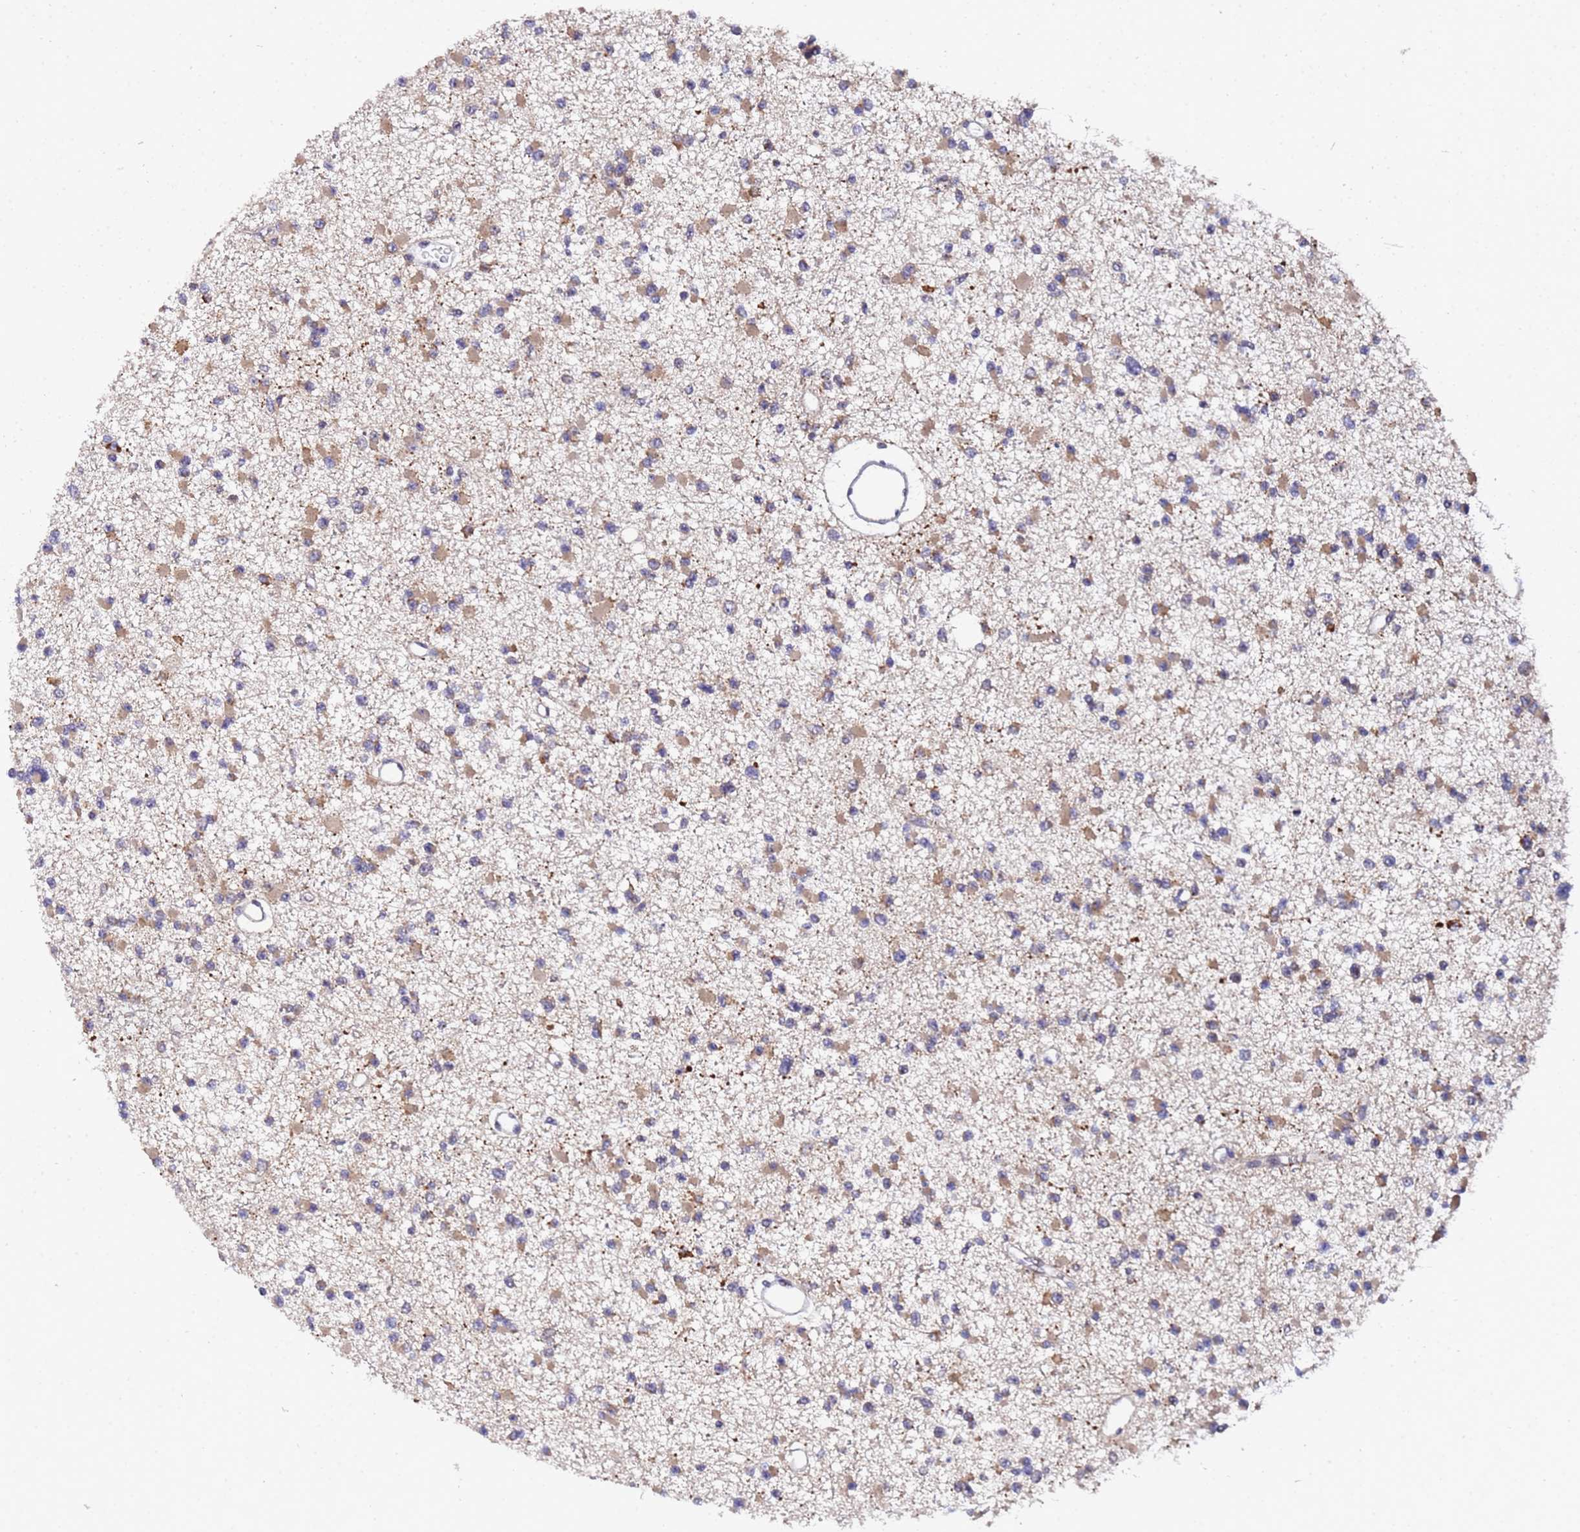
{"staining": {"intensity": "moderate", "quantity": ">75%", "location": "cytoplasmic/membranous"}, "tissue": "glioma", "cell_type": "Tumor cells", "image_type": "cancer", "snomed": [{"axis": "morphology", "description": "Glioma, malignant, Low grade"}, {"axis": "topography", "description": "Brain"}], "caption": "A medium amount of moderate cytoplasmic/membranous positivity is identified in approximately >75% of tumor cells in malignant low-grade glioma tissue.", "gene": "ANAPC13", "patient": {"sex": "female", "age": 22}}